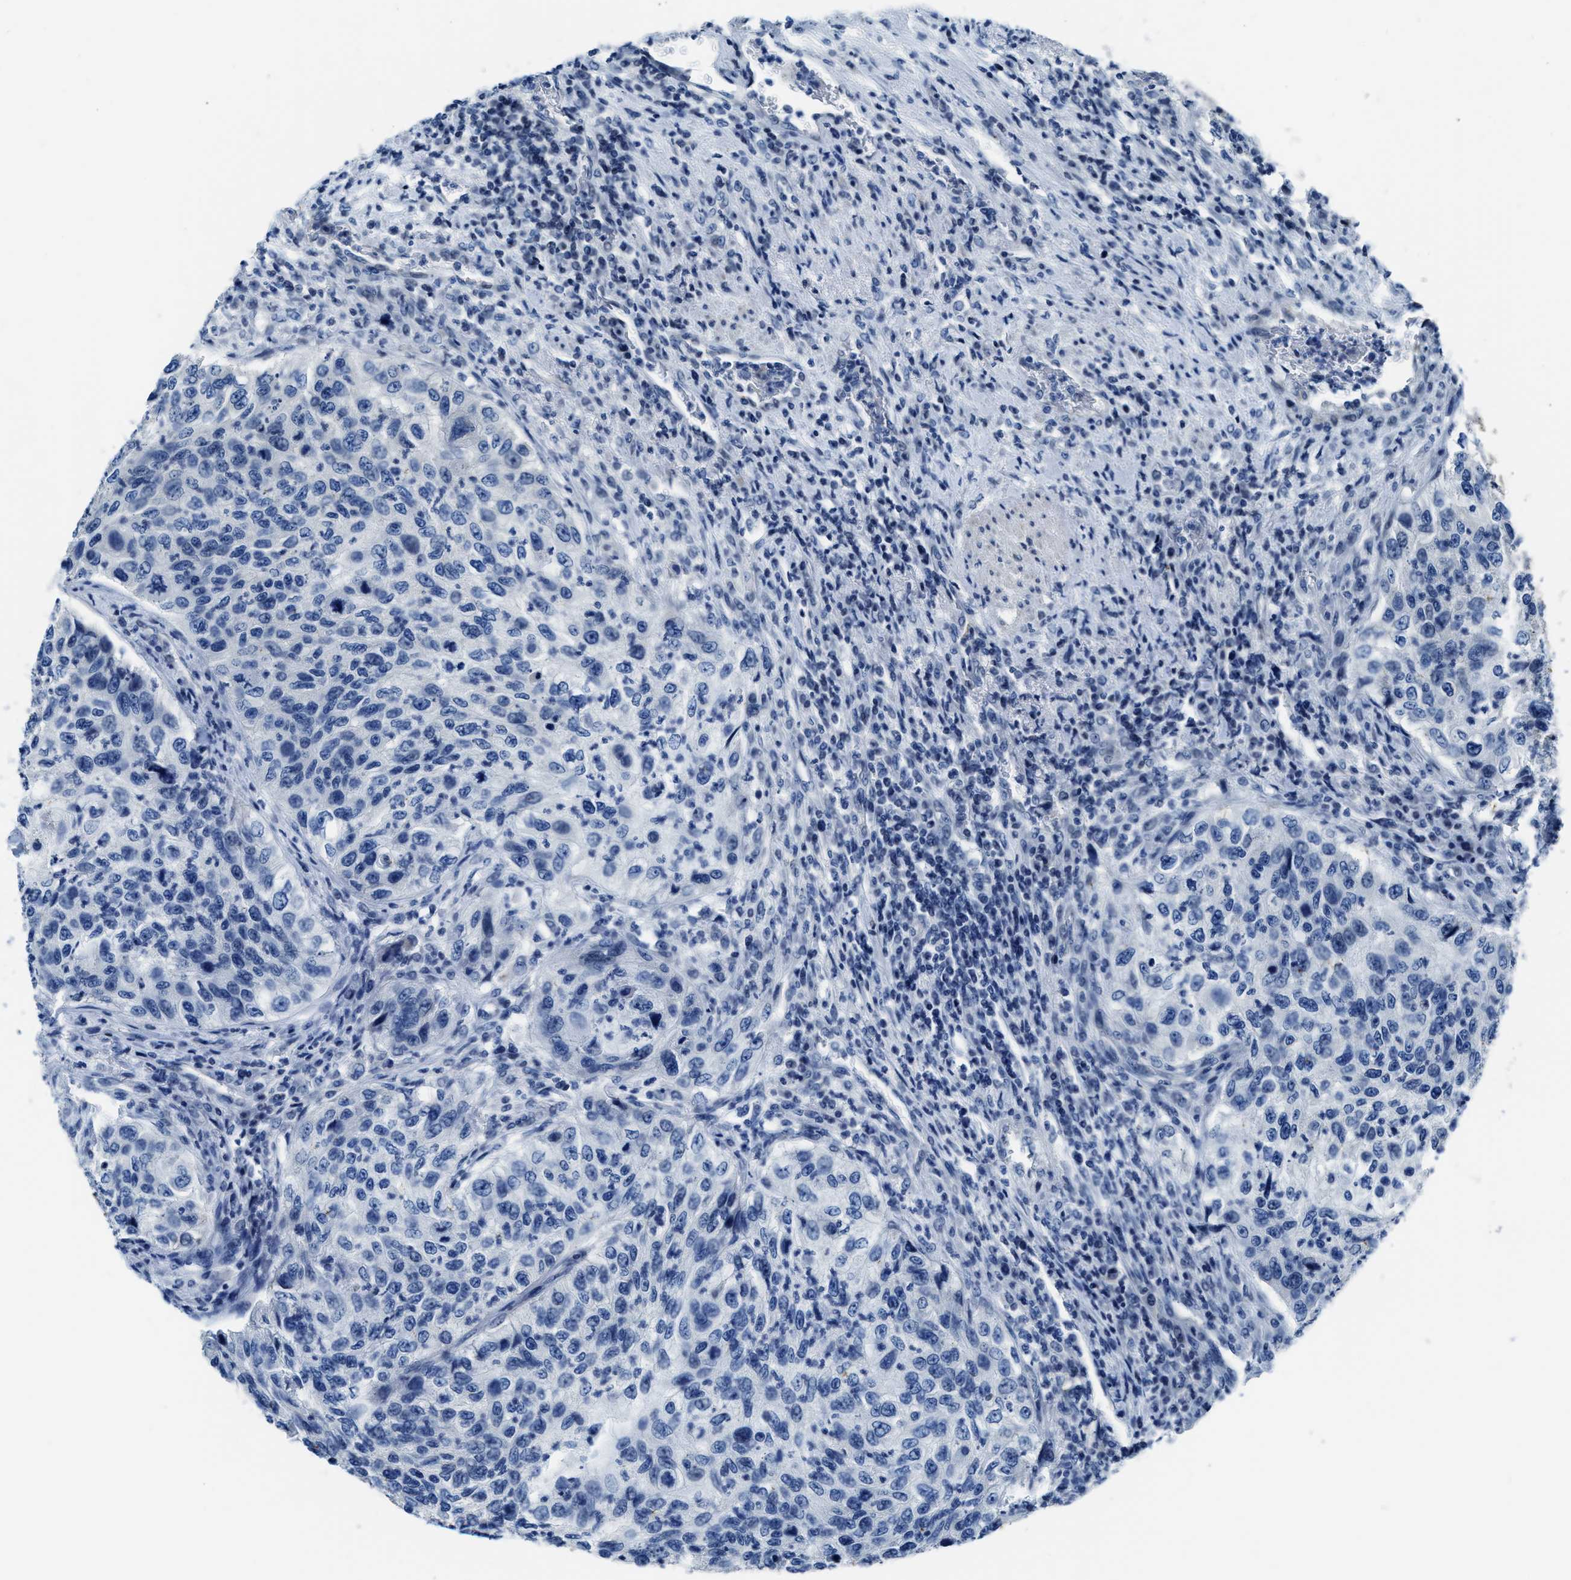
{"staining": {"intensity": "negative", "quantity": "none", "location": "none"}, "tissue": "urothelial cancer", "cell_type": "Tumor cells", "image_type": "cancer", "snomed": [{"axis": "morphology", "description": "Urothelial carcinoma, High grade"}, {"axis": "topography", "description": "Urinary bladder"}], "caption": "The micrograph displays no staining of tumor cells in urothelial cancer.", "gene": "ASZ1", "patient": {"sex": "female", "age": 60}}